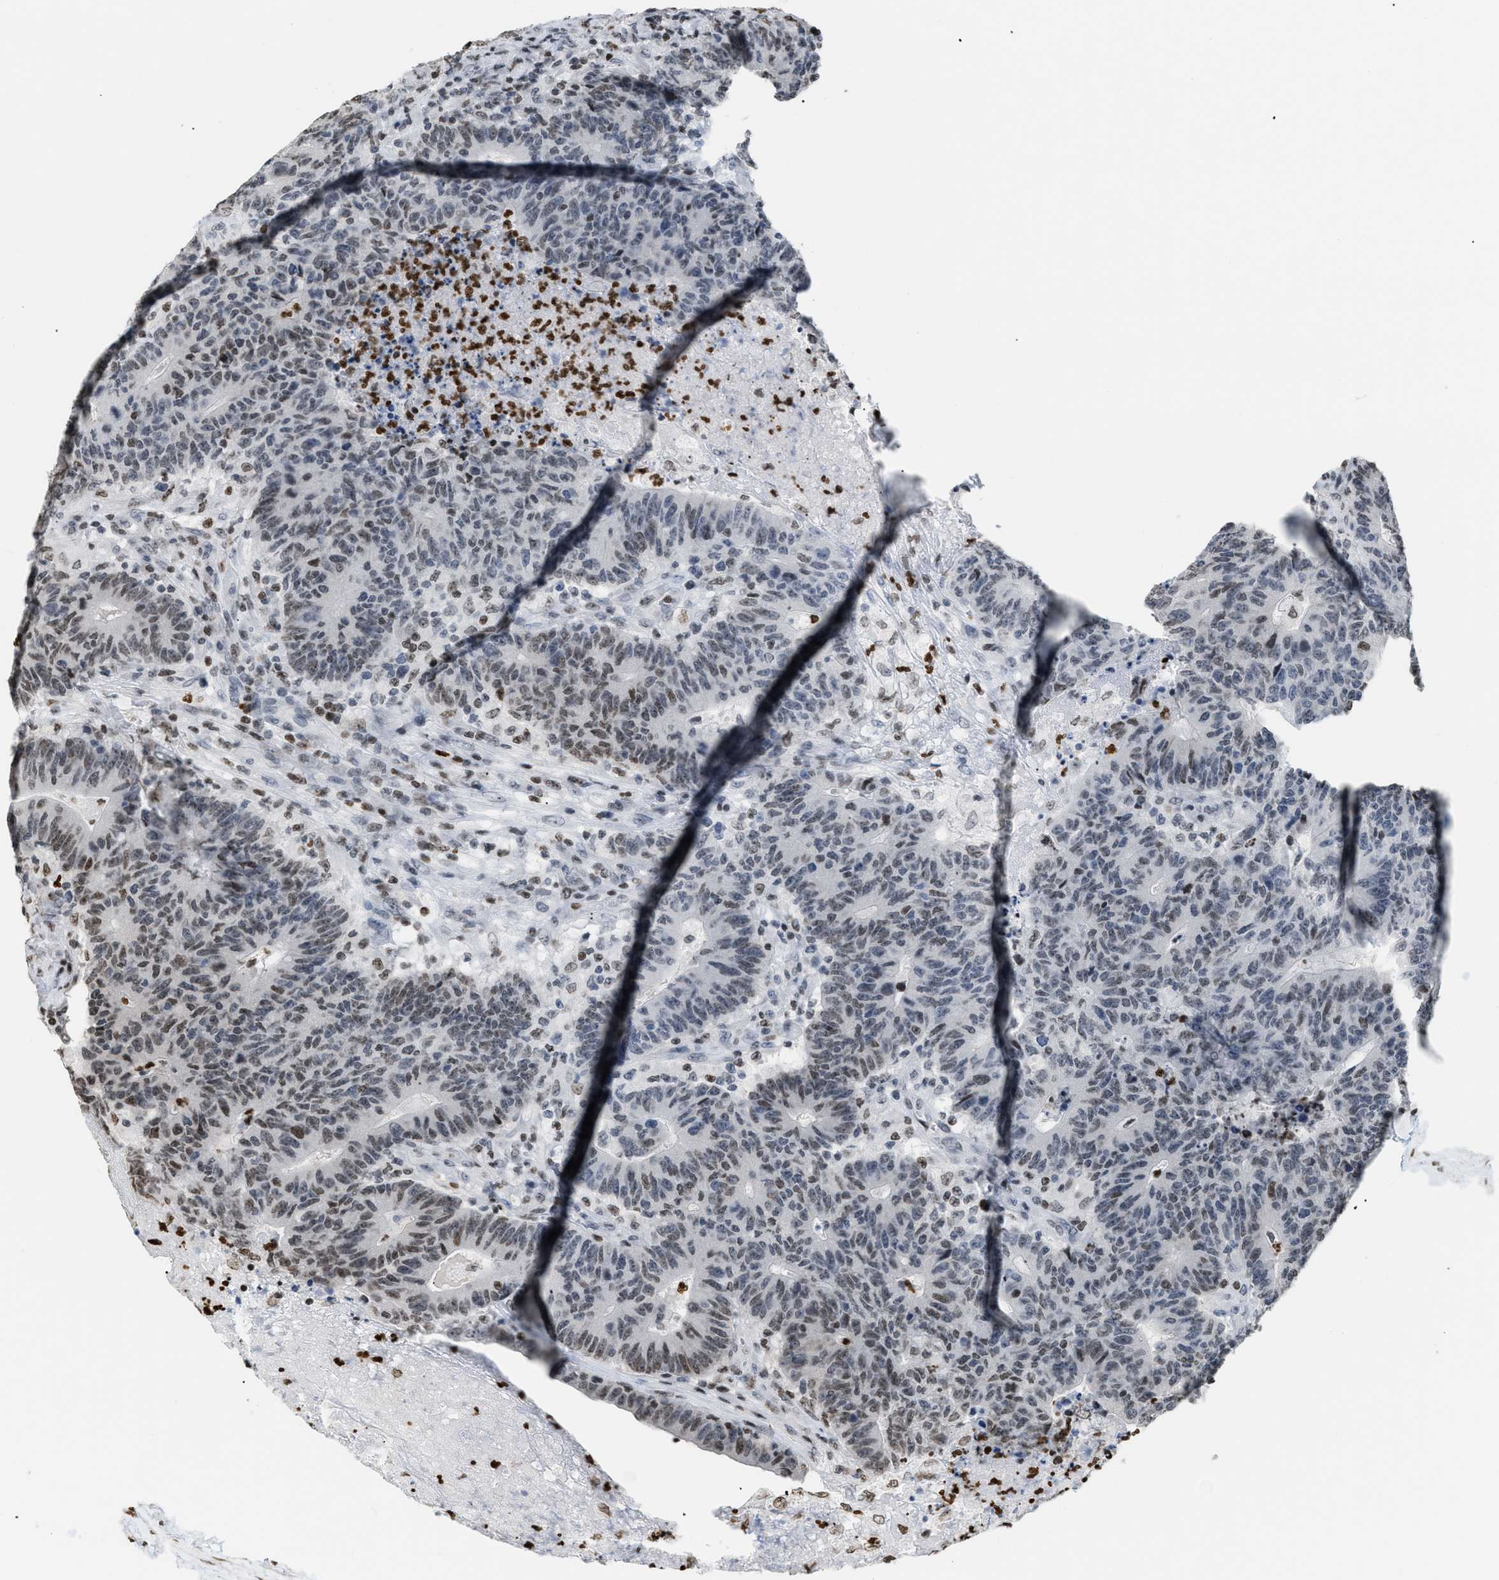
{"staining": {"intensity": "weak", "quantity": "25%-75%", "location": "nuclear"}, "tissue": "colorectal cancer", "cell_type": "Tumor cells", "image_type": "cancer", "snomed": [{"axis": "morphology", "description": "Normal tissue, NOS"}, {"axis": "morphology", "description": "Adenocarcinoma, NOS"}, {"axis": "topography", "description": "Colon"}], "caption": "This micrograph demonstrates adenocarcinoma (colorectal) stained with IHC to label a protein in brown. The nuclear of tumor cells show weak positivity for the protein. Nuclei are counter-stained blue.", "gene": "HMGN2", "patient": {"sex": "female", "age": 75}}